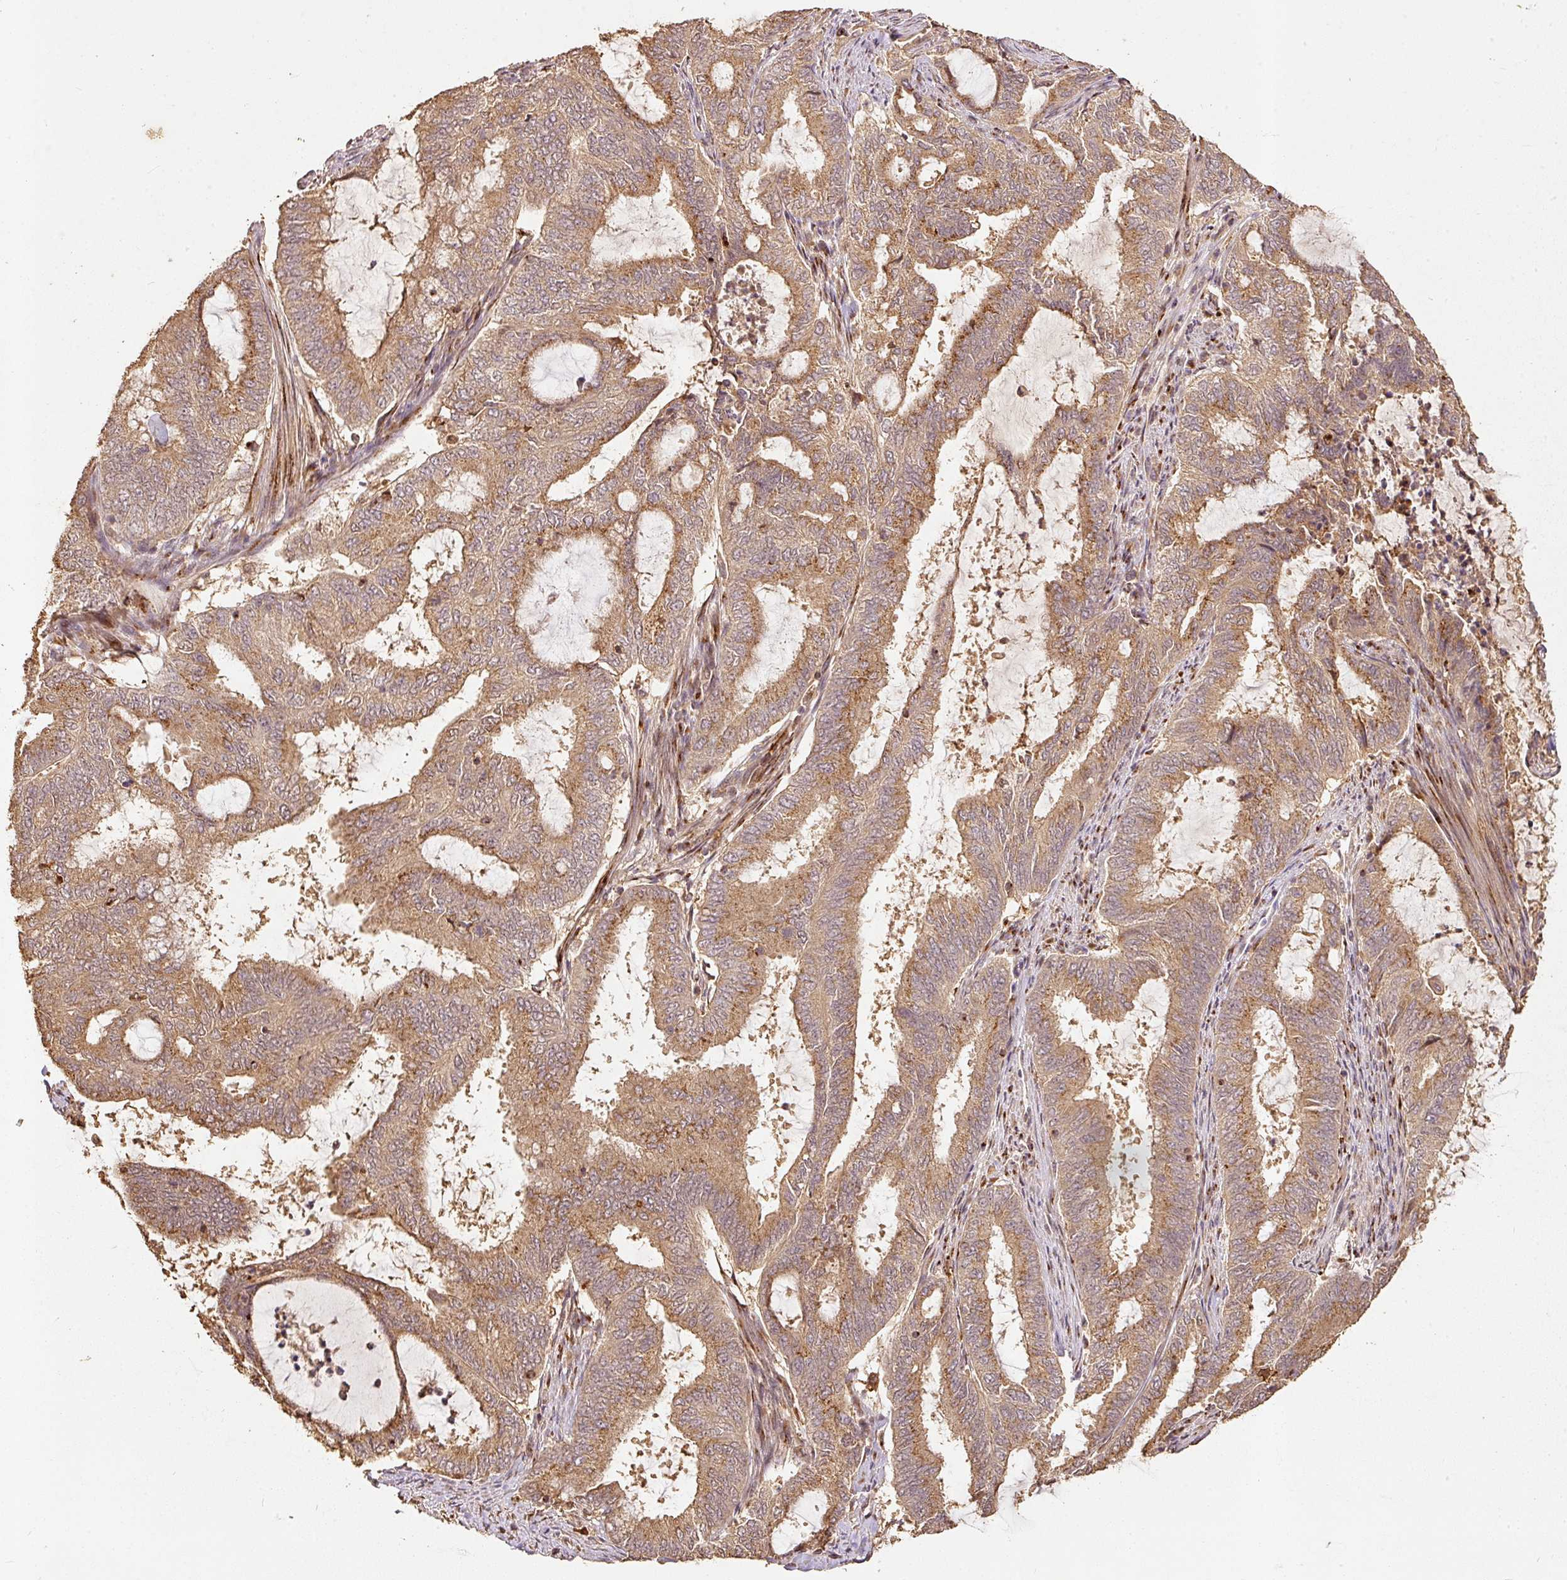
{"staining": {"intensity": "moderate", "quantity": ">75%", "location": "cytoplasmic/membranous"}, "tissue": "endometrial cancer", "cell_type": "Tumor cells", "image_type": "cancer", "snomed": [{"axis": "morphology", "description": "Adenocarcinoma, NOS"}, {"axis": "topography", "description": "Endometrium"}], "caption": "Endometrial cancer (adenocarcinoma) stained with a protein marker shows moderate staining in tumor cells.", "gene": "FUT8", "patient": {"sex": "female", "age": 51}}